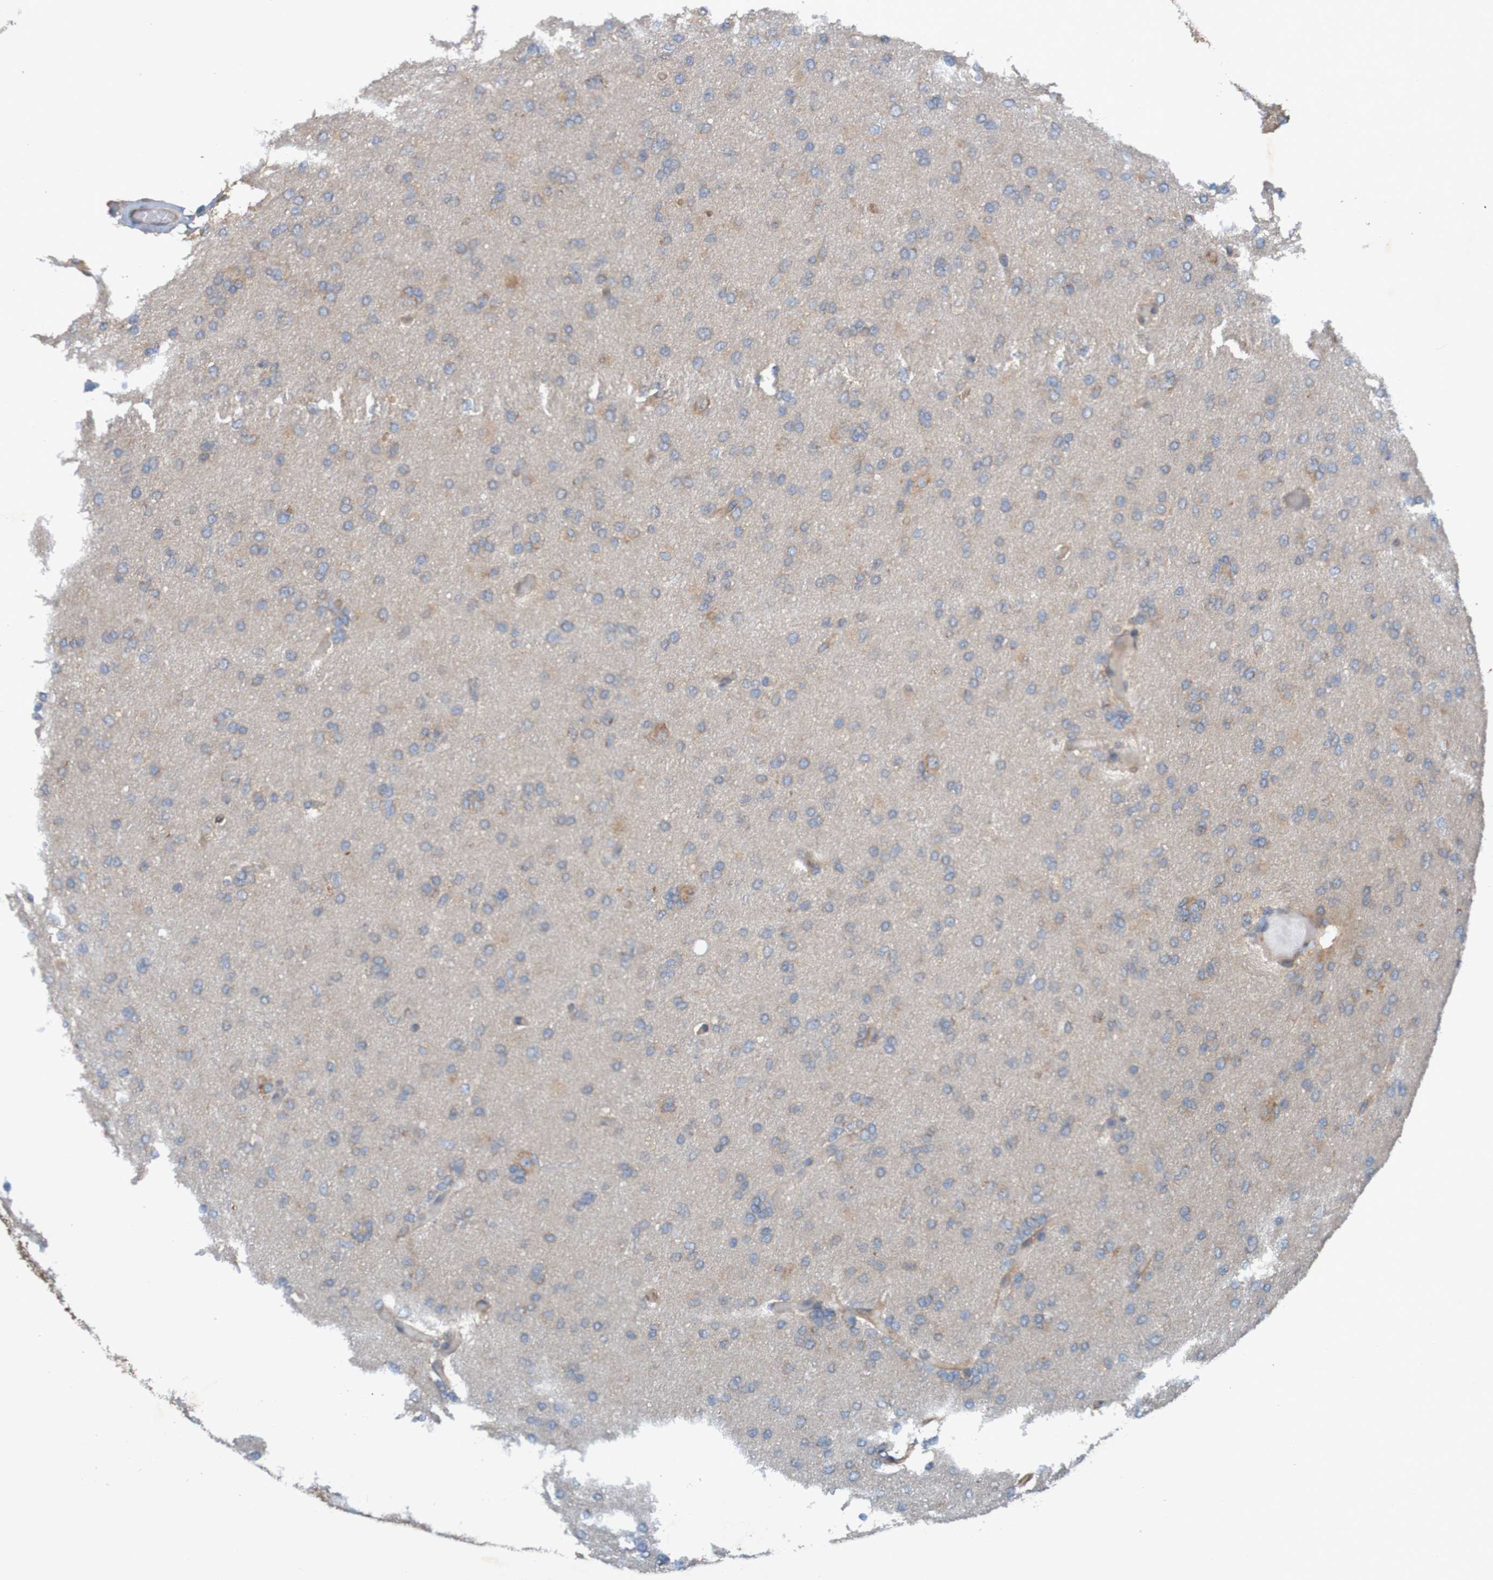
{"staining": {"intensity": "moderate", "quantity": "<25%", "location": "cytoplasmic/membranous"}, "tissue": "glioma", "cell_type": "Tumor cells", "image_type": "cancer", "snomed": [{"axis": "morphology", "description": "Glioma, malignant, High grade"}, {"axis": "topography", "description": "Cerebral cortex"}], "caption": "Moderate cytoplasmic/membranous positivity is appreciated in approximately <25% of tumor cells in high-grade glioma (malignant).", "gene": "DNAJC4", "patient": {"sex": "female", "age": 36}}